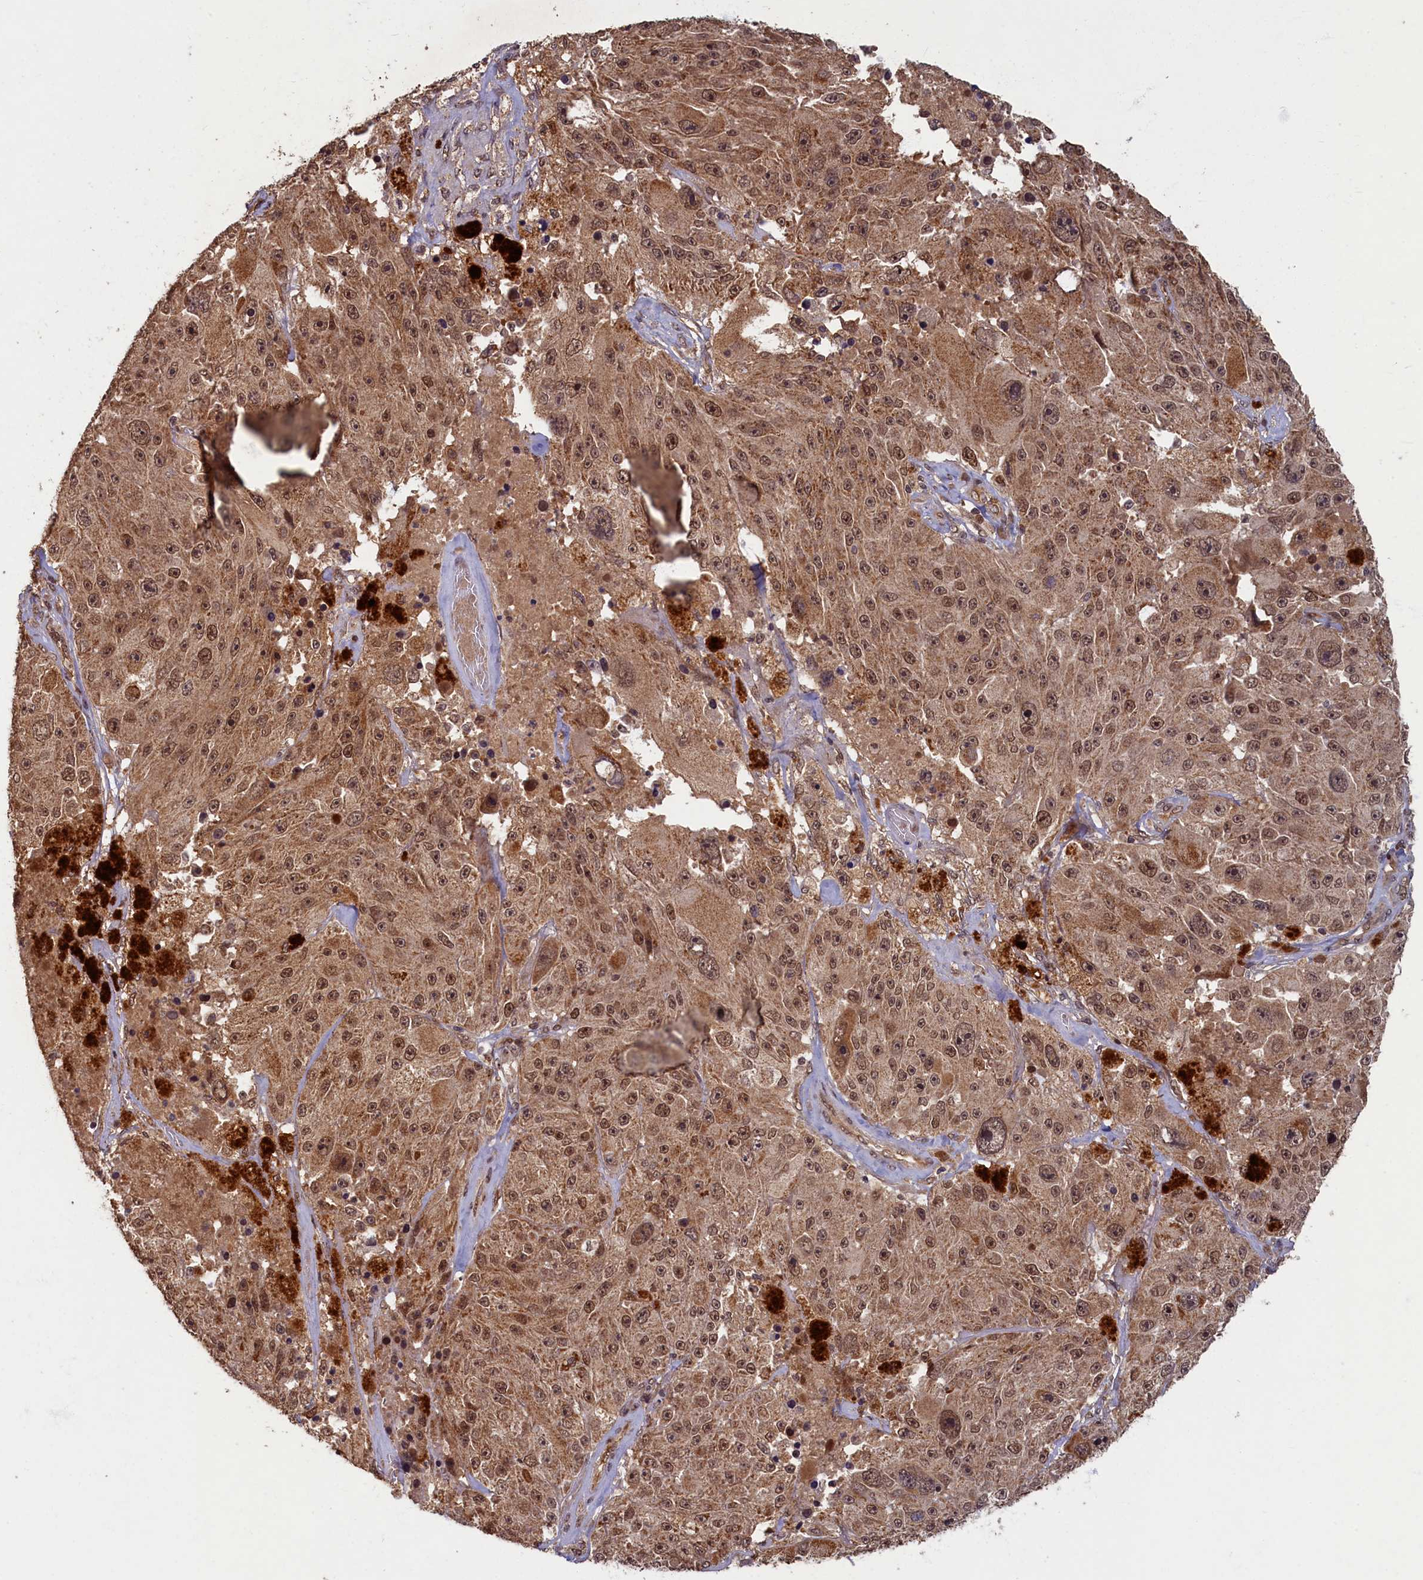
{"staining": {"intensity": "moderate", "quantity": ">75%", "location": "cytoplasmic/membranous,nuclear"}, "tissue": "melanoma", "cell_type": "Tumor cells", "image_type": "cancer", "snomed": [{"axis": "morphology", "description": "Malignant melanoma, Metastatic site"}, {"axis": "topography", "description": "Lymph node"}], "caption": "Malignant melanoma (metastatic site) stained with DAB (3,3'-diaminobenzidine) immunohistochemistry shows medium levels of moderate cytoplasmic/membranous and nuclear positivity in approximately >75% of tumor cells.", "gene": "BRCA1", "patient": {"sex": "male", "age": 62}}